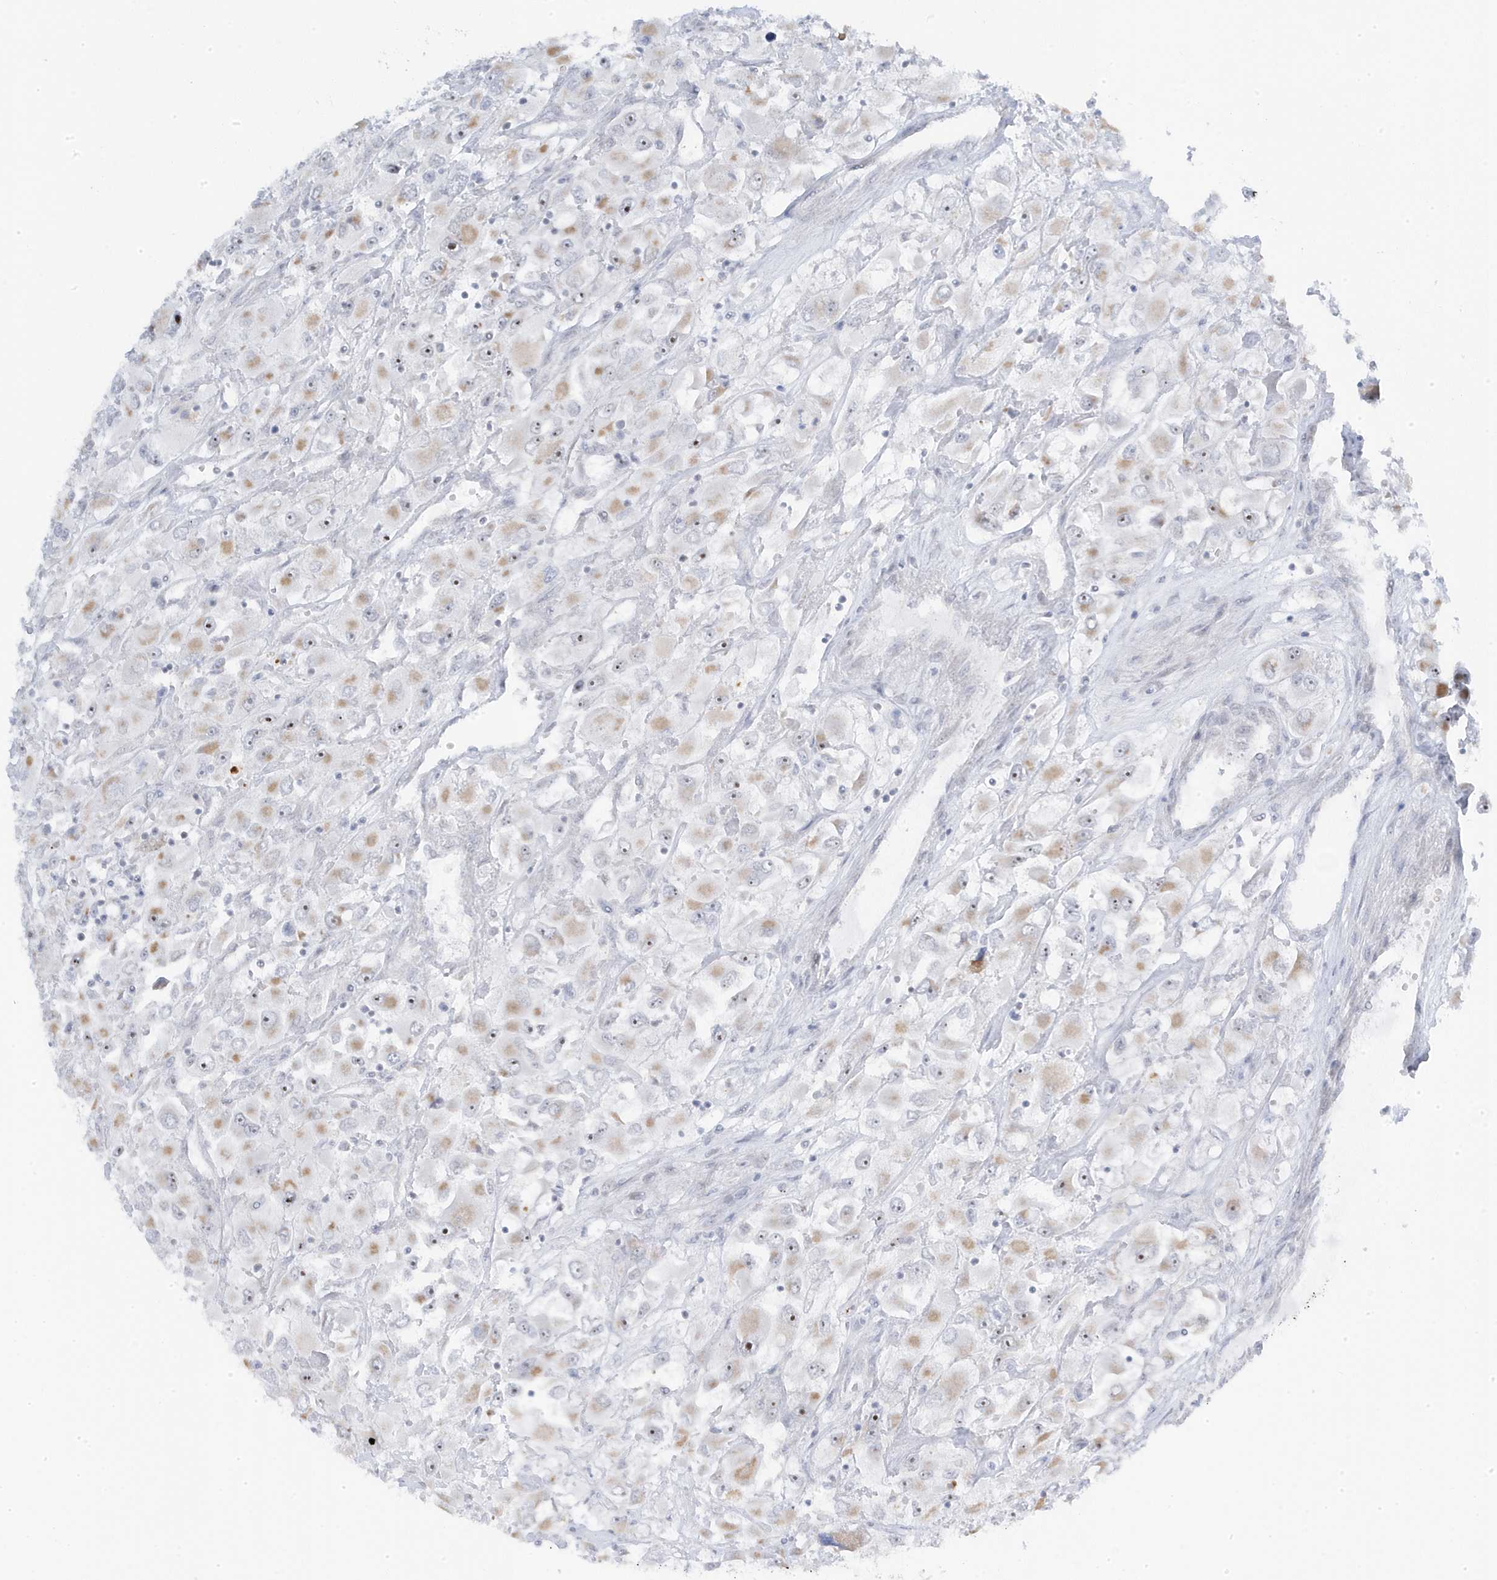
{"staining": {"intensity": "moderate", "quantity": "<25%", "location": "cytoplasmic/membranous,nuclear"}, "tissue": "renal cancer", "cell_type": "Tumor cells", "image_type": "cancer", "snomed": [{"axis": "morphology", "description": "Adenocarcinoma, NOS"}, {"axis": "topography", "description": "Kidney"}], "caption": "About <25% of tumor cells in renal cancer (adenocarcinoma) exhibit moderate cytoplasmic/membranous and nuclear protein staining as visualized by brown immunohistochemical staining.", "gene": "TSEN15", "patient": {"sex": "female", "age": 52}}